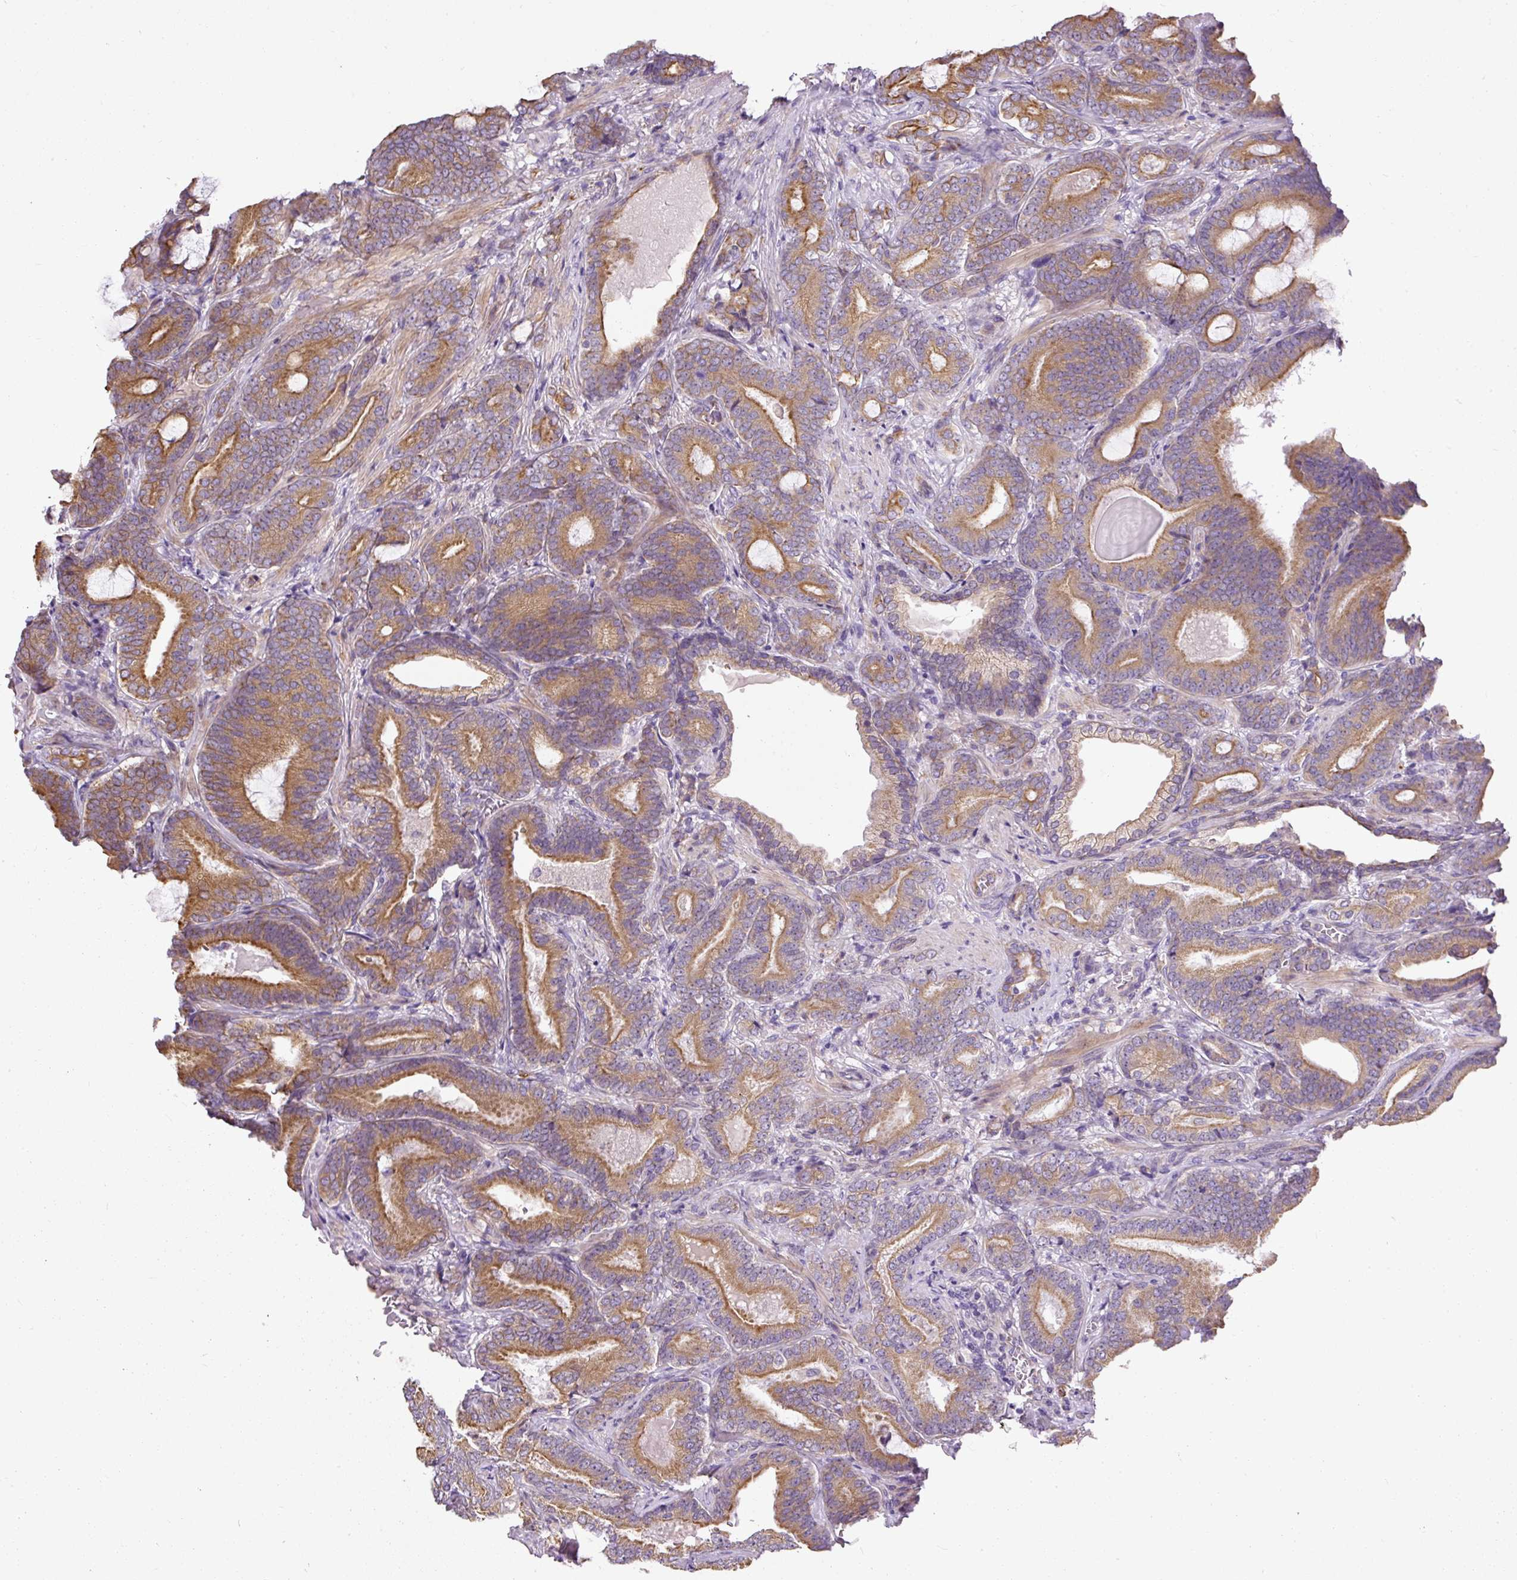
{"staining": {"intensity": "moderate", "quantity": ">75%", "location": "cytoplasmic/membranous"}, "tissue": "prostate cancer", "cell_type": "Tumor cells", "image_type": "cancer", "snomed": [{"axis": "morphology", "description": "Adenocarcinoma, Low grade"}, {"axis": "topography", "description": "Prostate and seminal vesicle, NOS"}], "caption": "There is medium levels of moderate cytoplasmic/membranous positivity in tumor cells of prostate low-grade adenocarcinoma, as demonstrated by immunohistochemical staining (brown color).", "gene": "FAM149A", "patient": {"sex": "male", "age": 61}}